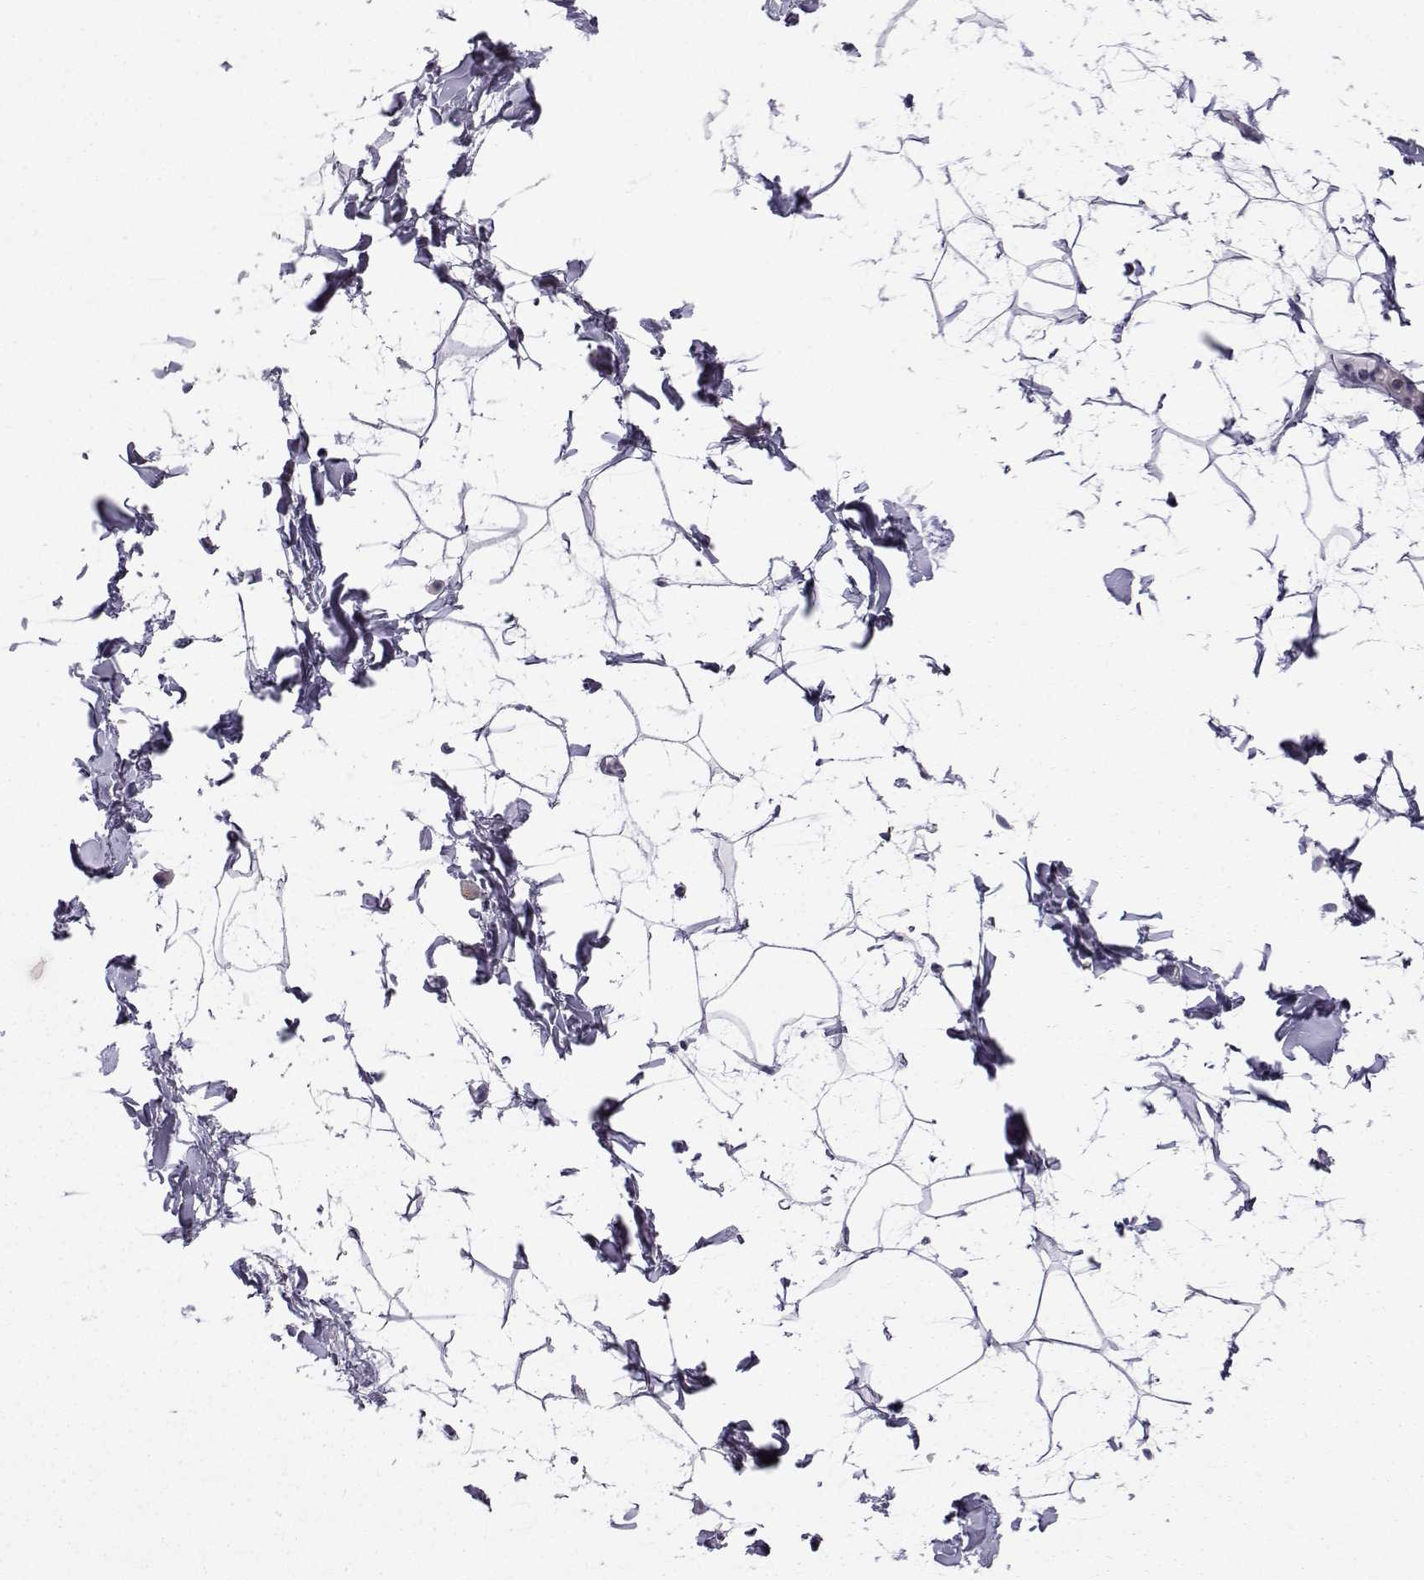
{"staining": {"intensity": "negative", "quantity": "none", "location": "none"}, "tissue": "adipose tissue", "cell_type": "Adipocytes", "image_type": "normal", "snomed": [{"axis": "morphology", "description": "Normal tissue, NOS"}, {"axis": "topography", "description": "Gallbladder"}, {"axis": "topography", "description": "Peripheral nerve tissue"}], "caption": "Protein analysis of unremarkable adipose tissue displays no significant positivity in adipocytes. (DAB (3,3'-diaminobenzidine) IHC, high magnification).", "gene": "KCNMB4", "patient": {"sex": "female", "age": 45}}